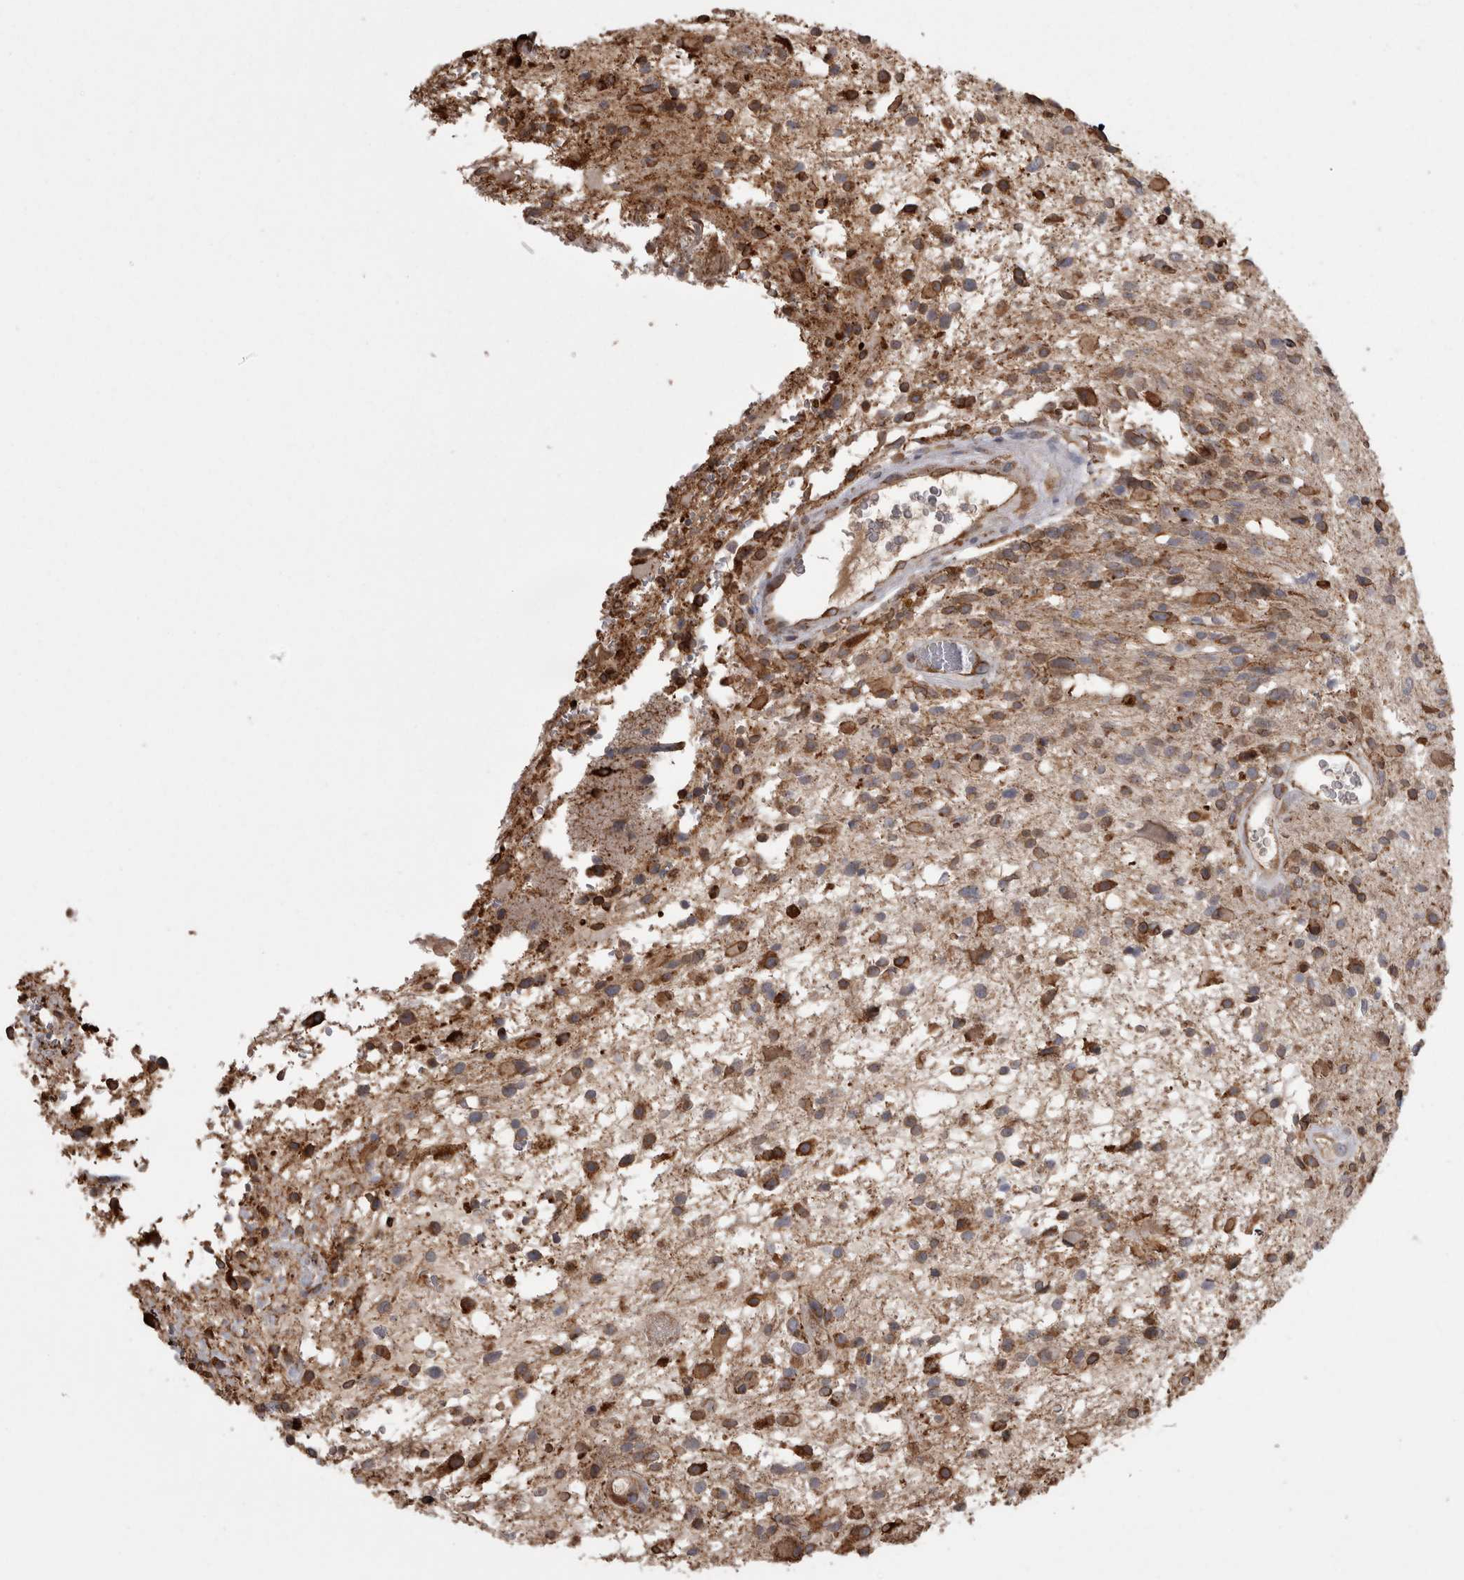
{"staining": {"intensity": "strong", "quantity": "25%-75%", "location": "cytoplasmic/membranous"}, "tissue": "glioma", "cell_type": "Tumor cells", "image_type": "cancer", "snomed": [{"axis": "morphology", "description": "Glioma, malignant, High grade"}, {"axis": "topography", "description": "Brain"}], "caption": "A micrograph showing strong cytoplasmic/membranous positivity in approximately 25%-75% of tumor cells in high-grade glioma (malignant), as visualized by brown immunohistochemical staining.", "gene": "PON2", "patient": {"sex": "male", "age": 33}}